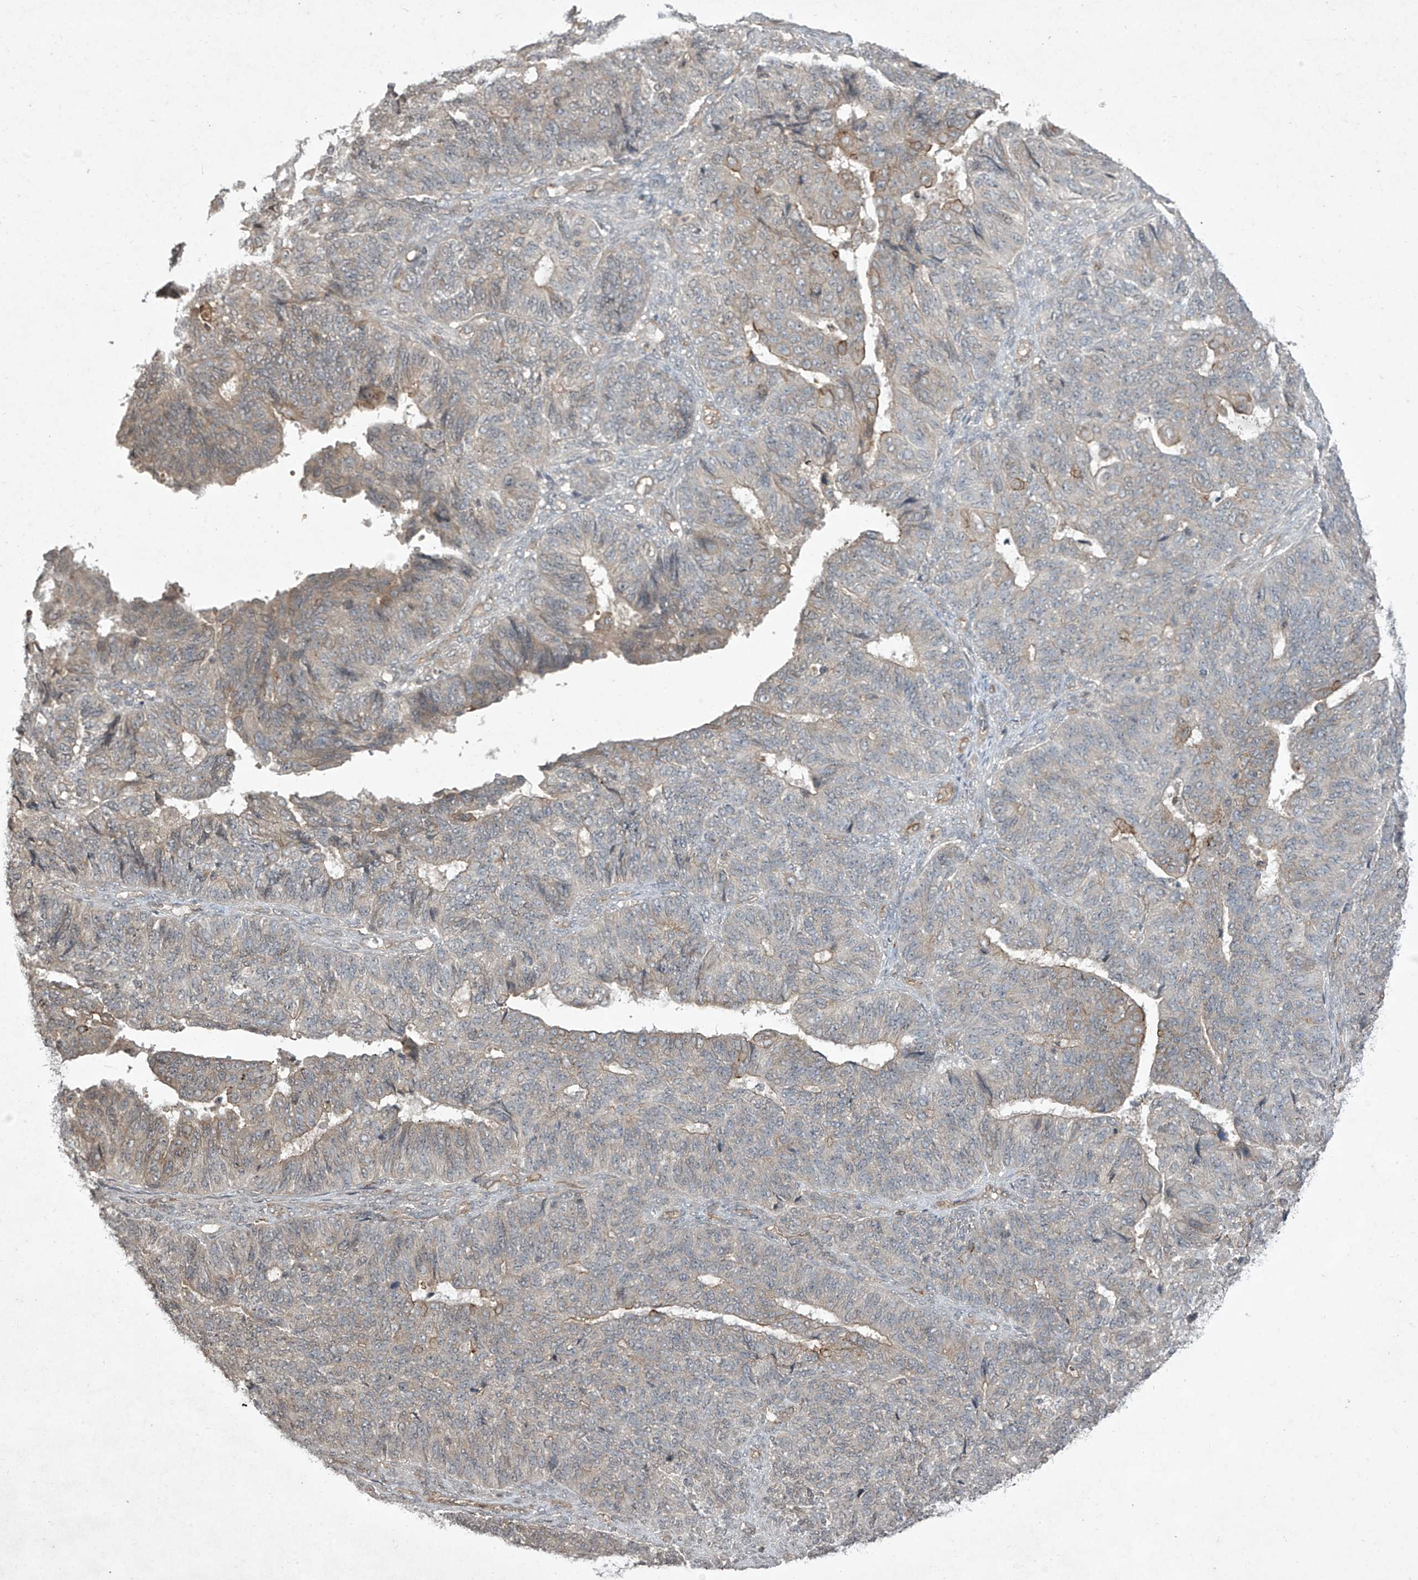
{"staining": {"intensity": "weak", "quantity": "25%-75%", "location": "cytoplasmic/membranous"}, "tissue": "endometrial cancer", "cell_type": "Tumor cells", "image_type": "cancer", "snomed": [{"axis": "morphology", "description": "Adenocarcinoma, NOS"}, {"axis": "topography", "description": "Endometrium"}], "caption": "The immunohistochemical stain shows weak cytoplasmic/membranous staining in tumor cells of adenocarcinoma (endometrial) tissue. Using DAB (brown) and hematoxylin (blue) stains, captured at high magnification using brightfield microscopy.", "gene": "MATN2", "patient": {"sex": "female", "age": 32}}